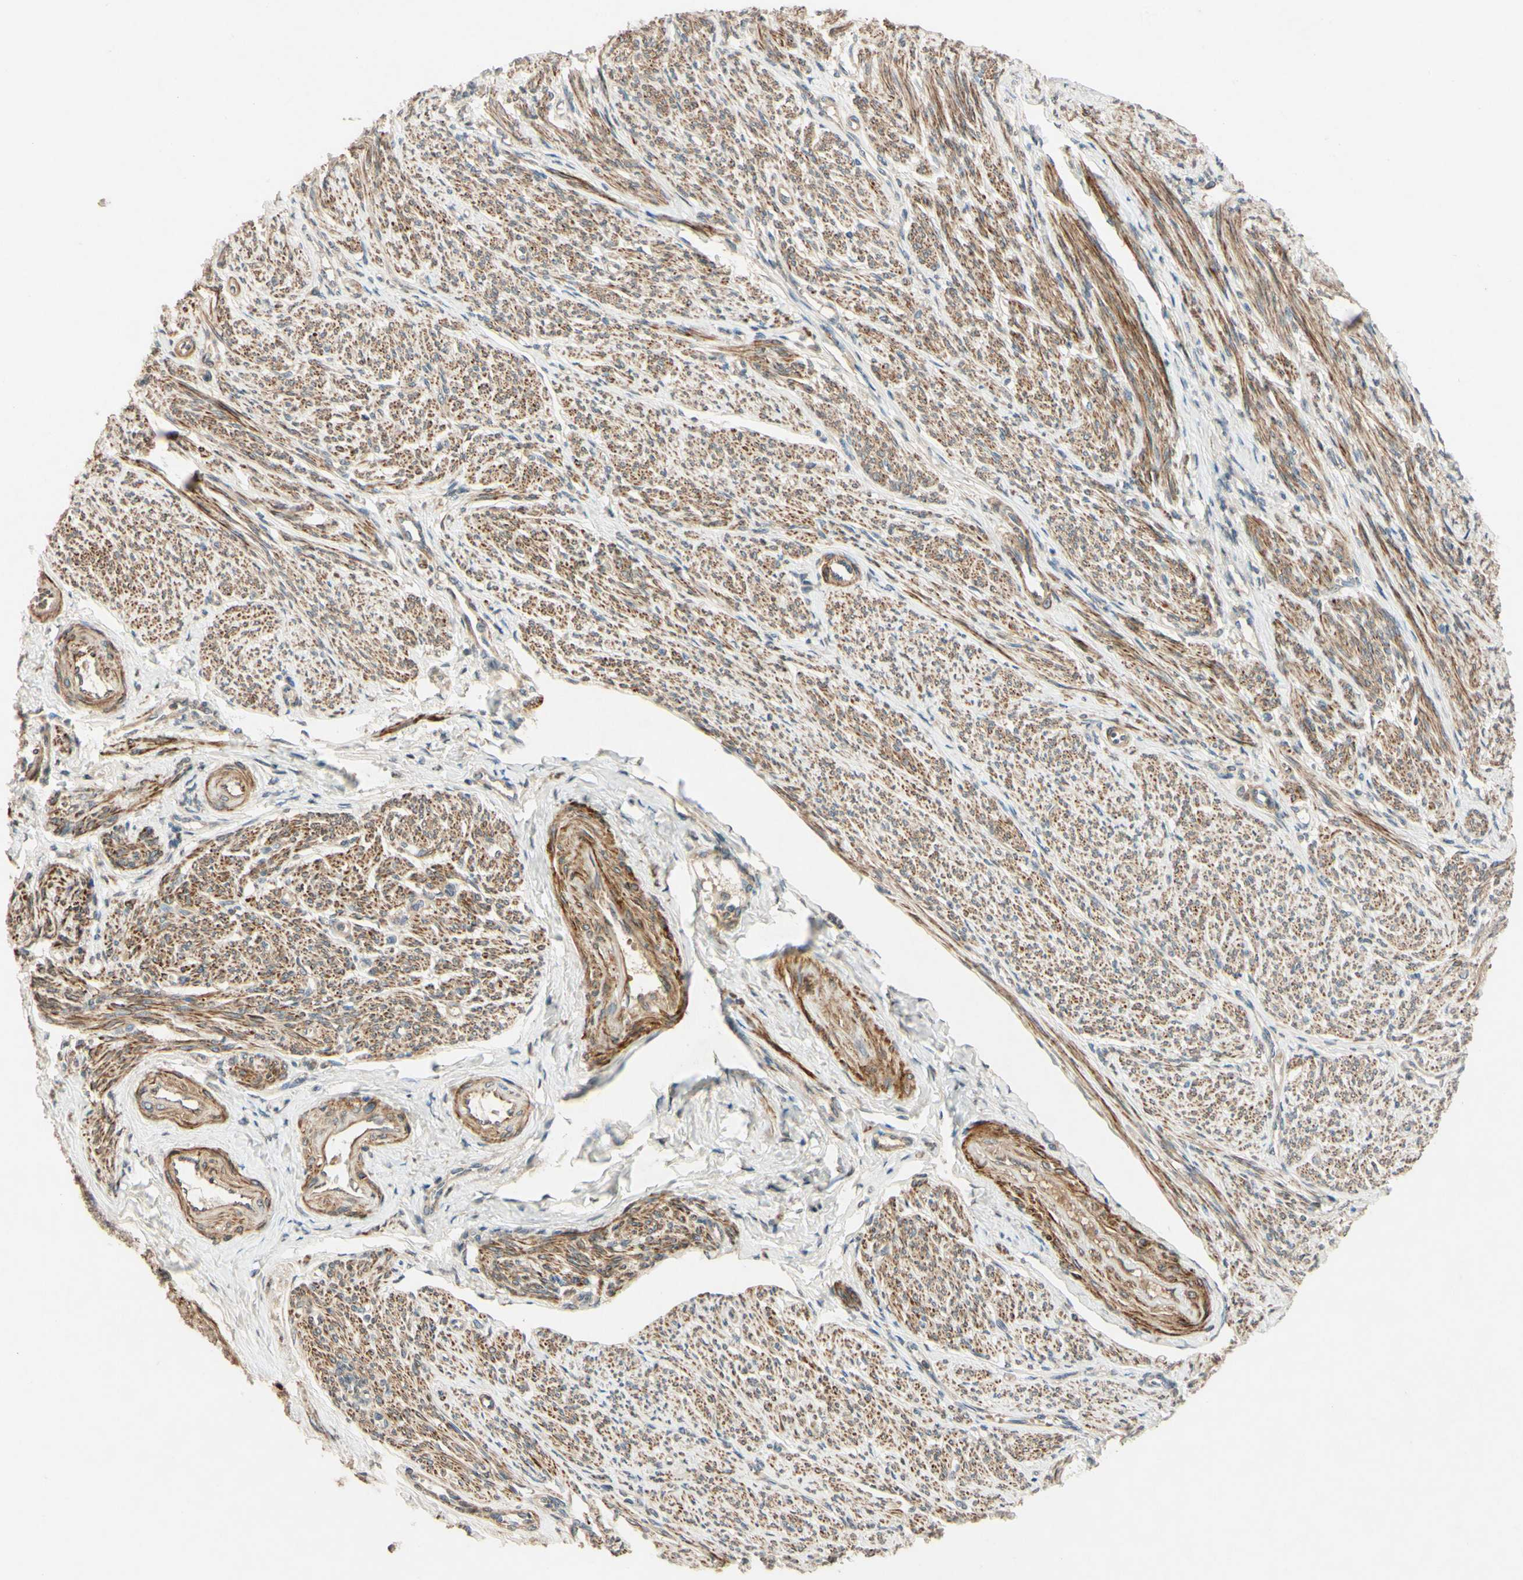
{"staining": {"intensity": "strong", "quantity": ">75%", "location": "cytoplasmic/membranous"}, "tissue": "smooth muscle", "cell_type": "Smooth muscle cells", "image_type": "normal", "snomed": [{"axis": "morphology", "description": "Normal tissue, NOS"}, {"axis": "topography", "description": "Smooth muscle"}], "caption": "The immunohistochemical stain highlights strong cytoplasmic/membranous expression in smooth muscle cells of normal smooth muscle.", "gene": "PTPRU", "patient": {"sex": "female", "age": 65}}